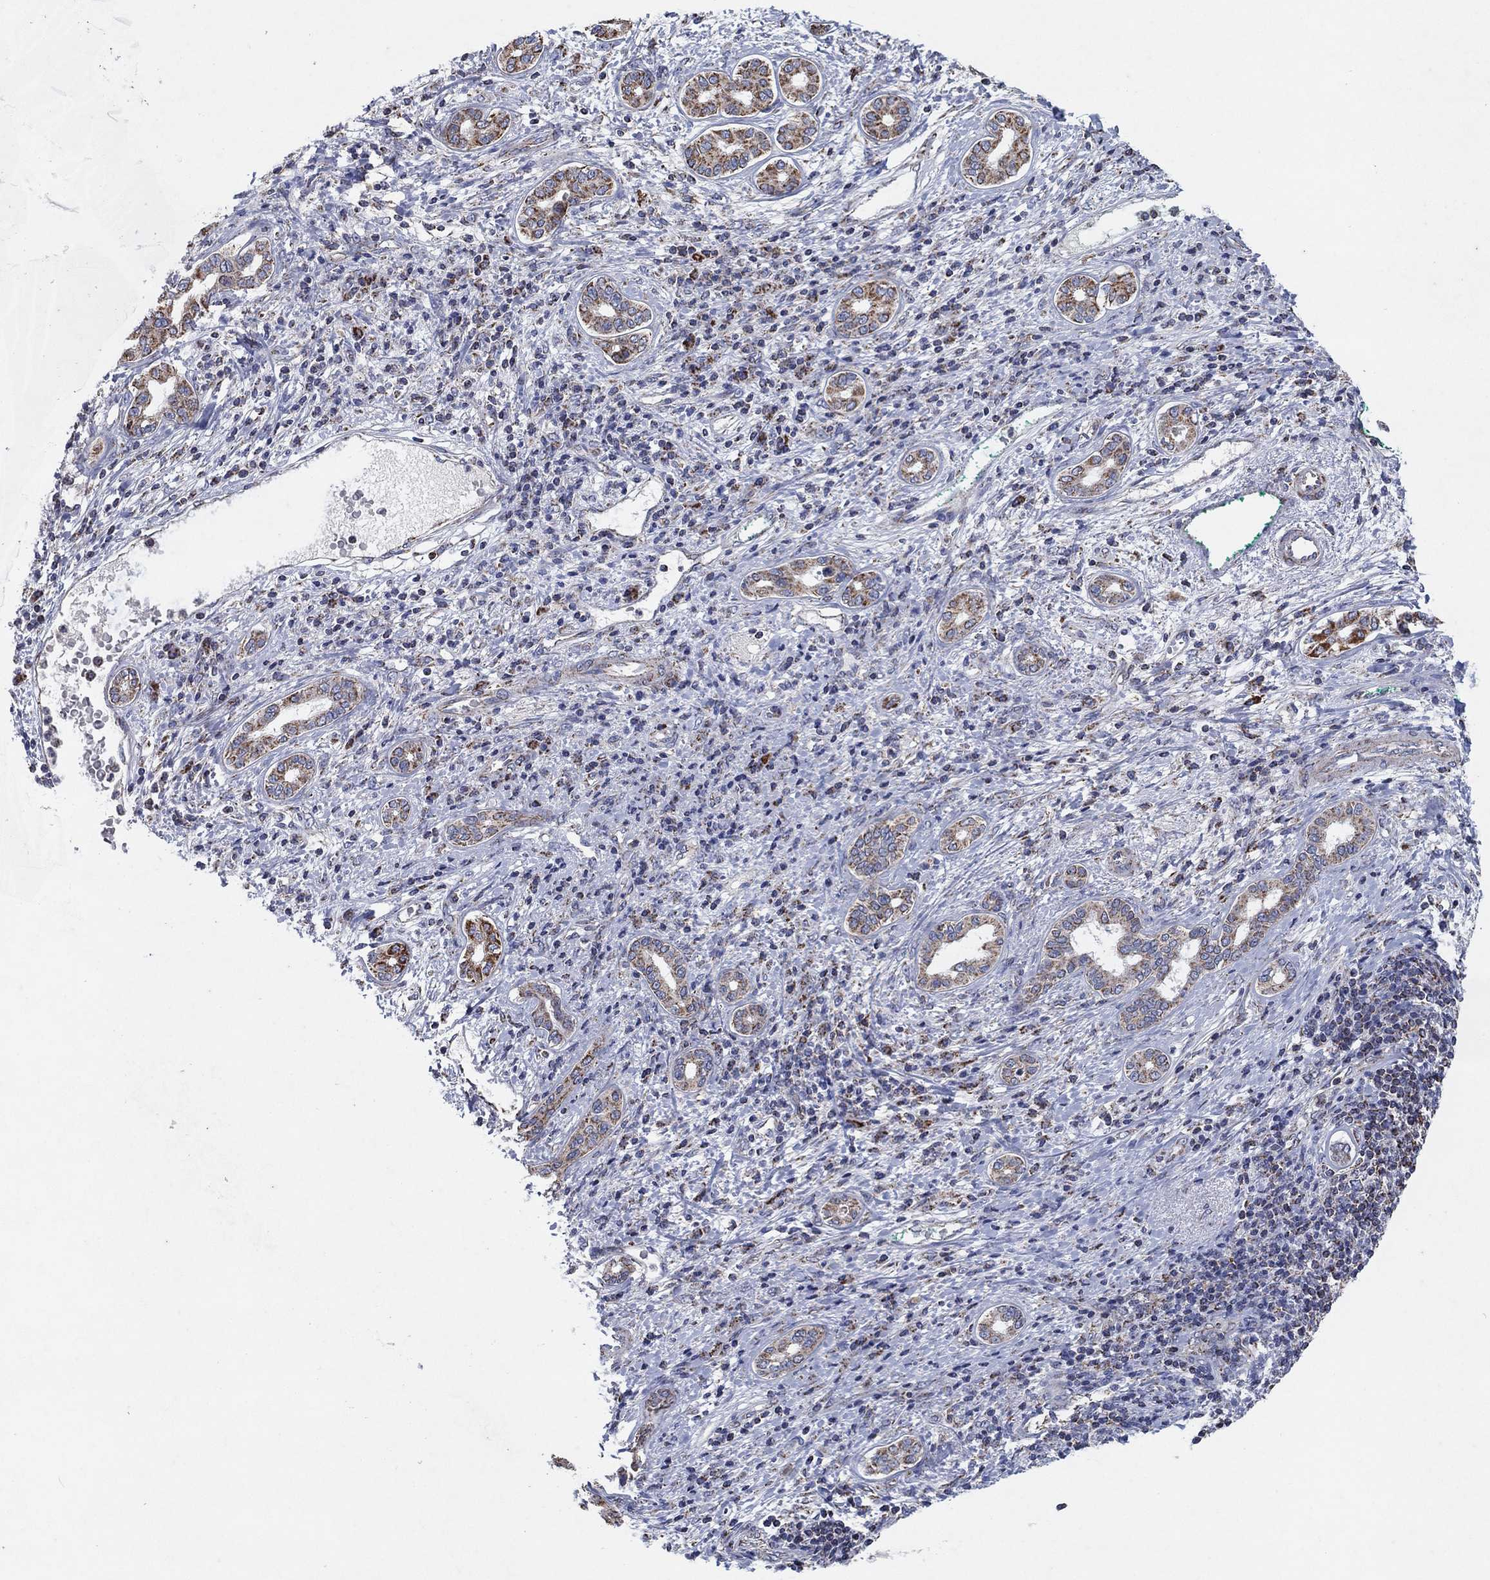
{"staining": {"intensity": "strong", "quantity": "<25%", "location": "cytoplasmic/membranous"}, "tissue": "liver cancer", "cell_type": "Tumor cells", "image_type": "cancer", "snomed": [{"axis": "morphology", "description": "Carcinoma, Hepatocellular, NOS"}, {"axis": "topography", "description": "Liver"}], "caption": "A brown stain shows strong cytoplasmic/membranous positivity of a protein in human liver cancer tumor cells. The staining was performed using DAB (3,3'-diaminobenzidine), with brown indicating positive protein expression. Nuclei are stained blue with hematoxylin.", "gene": "C9orf85", "patient": {"sex": "male", "age": 65}}